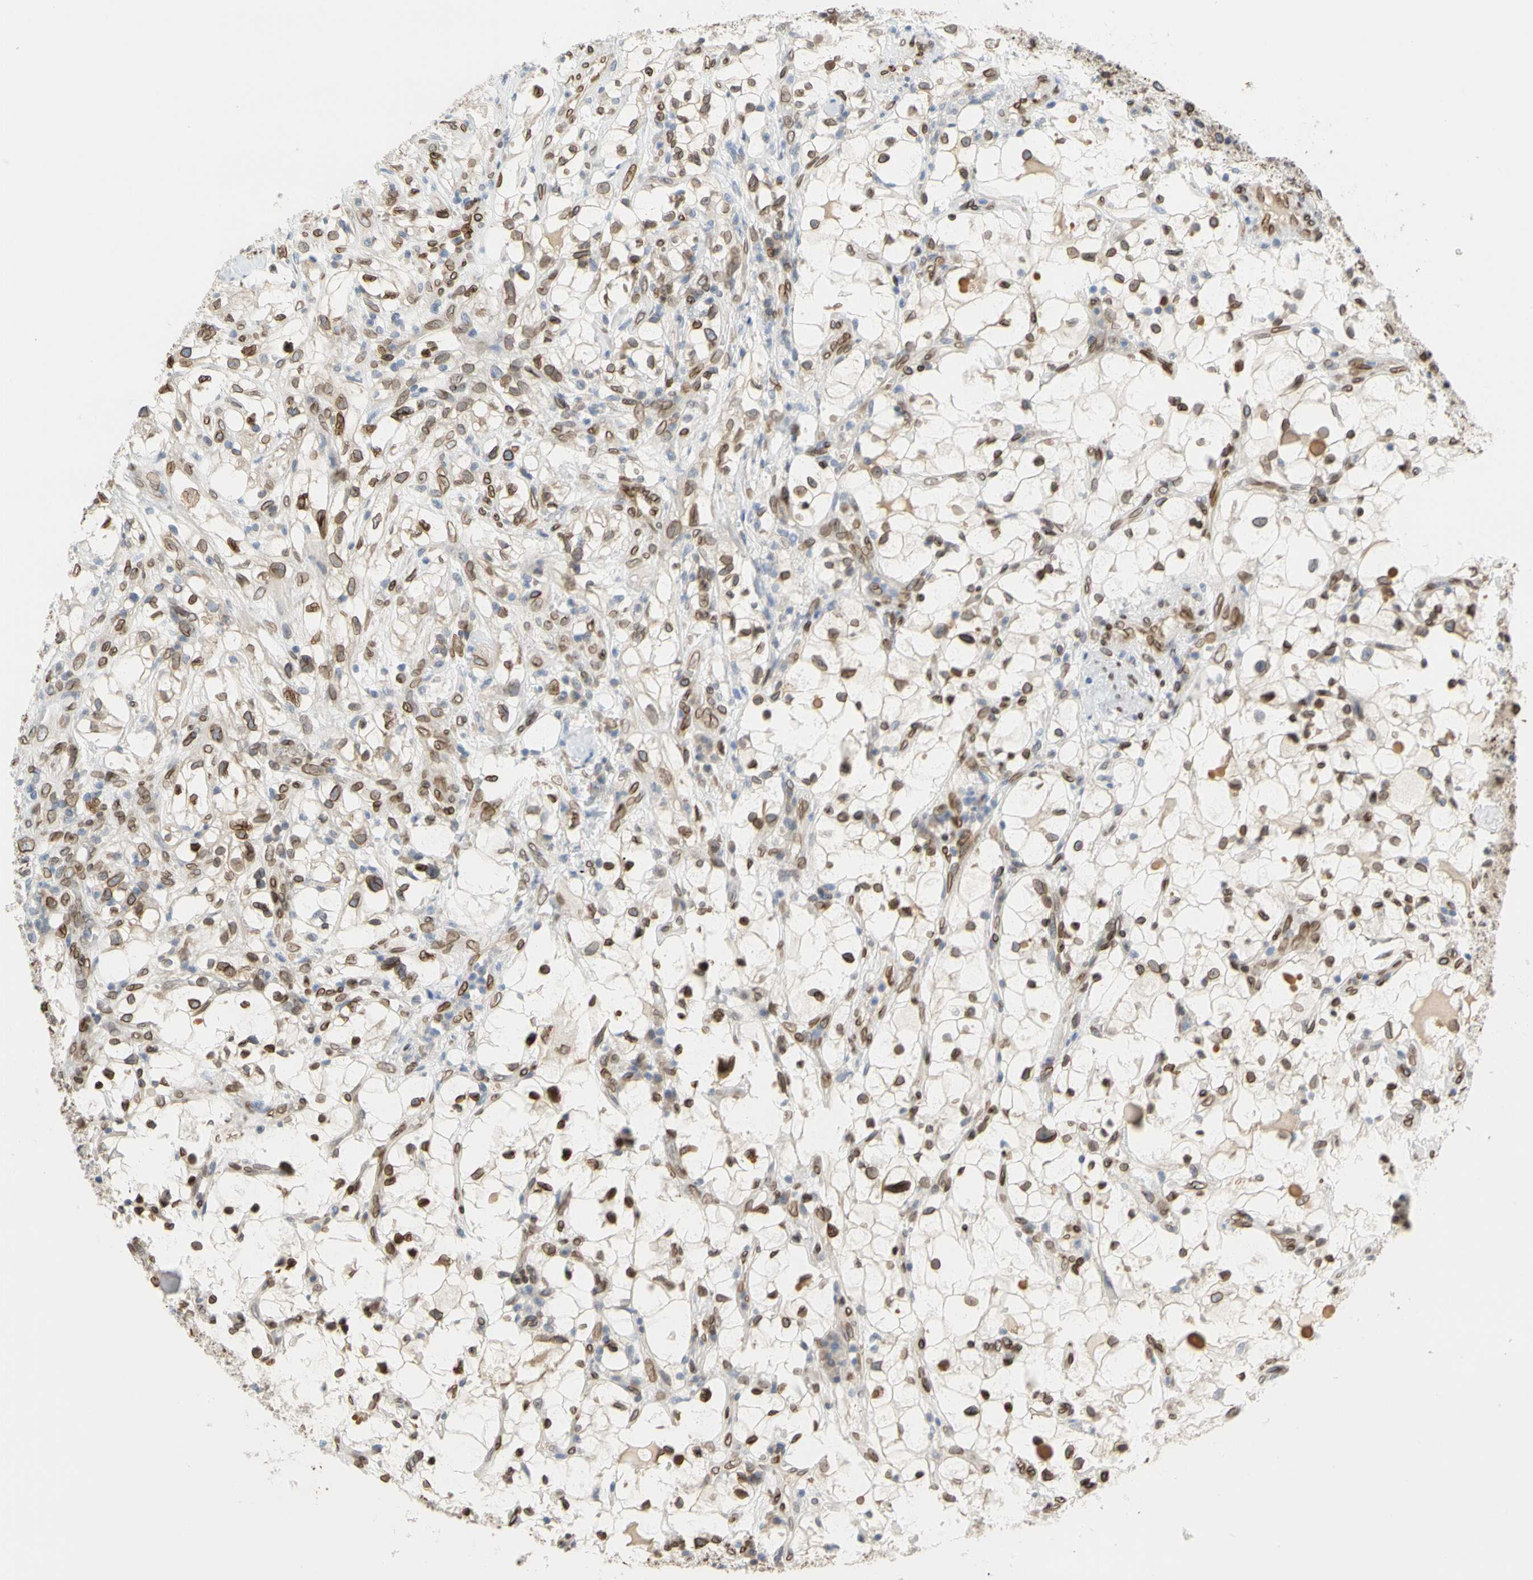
{"staining": {"intensity": "moderate", "quantity": ">75%", "location": "cytoplasmic/membranous,nuclear"}, "tissue": "renal cancer", "cell_type": "Tumor cells", "image_type": "cancer", "snomed": [{"axis": "morphology", "description": "Adenocarcinoma, NOS"}, {"axis": "topography", "description": "Kidney"}], "caption": "This is a histology image of immunohistochemistry (IHC) staining of renal cancer (adenocarcinoma), which shows moderate expression in the cytoplasmic/membranous and nuclear of tumor cells.", "gene": "SUN1", "patient": {"sex": "female", "age": 60}}